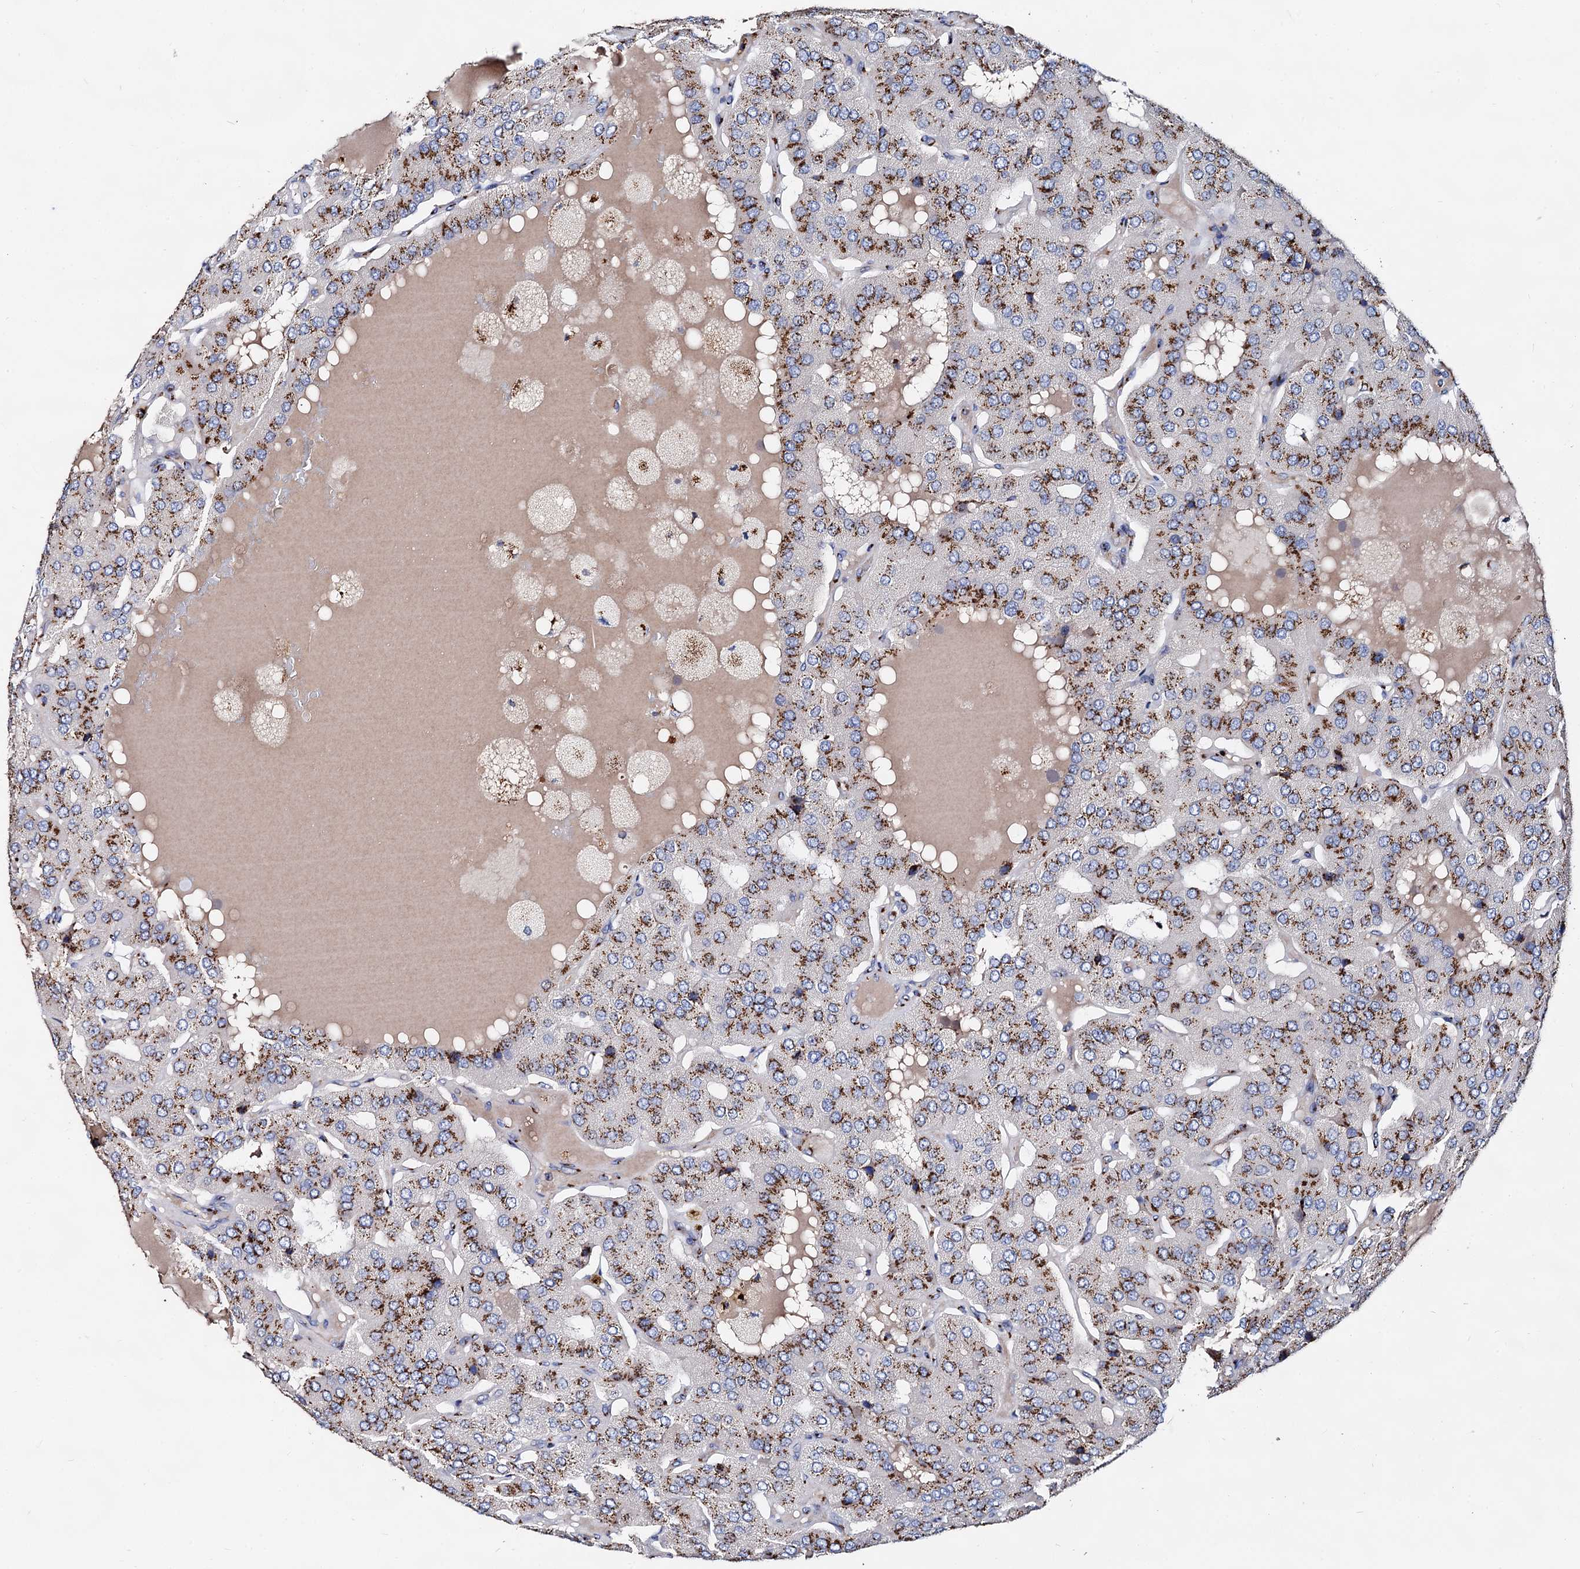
{"staining": {"intensity": "strong", "quantity": ">75%", "location": "cytoplasmic/membranous"}, "tissue": "parathyroid gland", "cell_type": "Glandular cells", "image_type": "normal", "snomed": [{"axis": "morphology", "description": "Normal tissue, NOS"}, {"axis": "morphology", "description": "Adenoma, NOS"}, {"axis": "topography", "description": "Parathyroid gland"}], "caption": "Immunohistochemistry (IHC) micrograph of benign parathyroid gland: human parathyroid gland stained using IHC demonstrates high levels of strong protein expression localized specifically in the cytoplasmic/membranous of glandular cells, appearing as a cytoplasmic/membranous brown color.", "gene": "TM9SF3", "patient": {"sex": "female", "age": 86}}